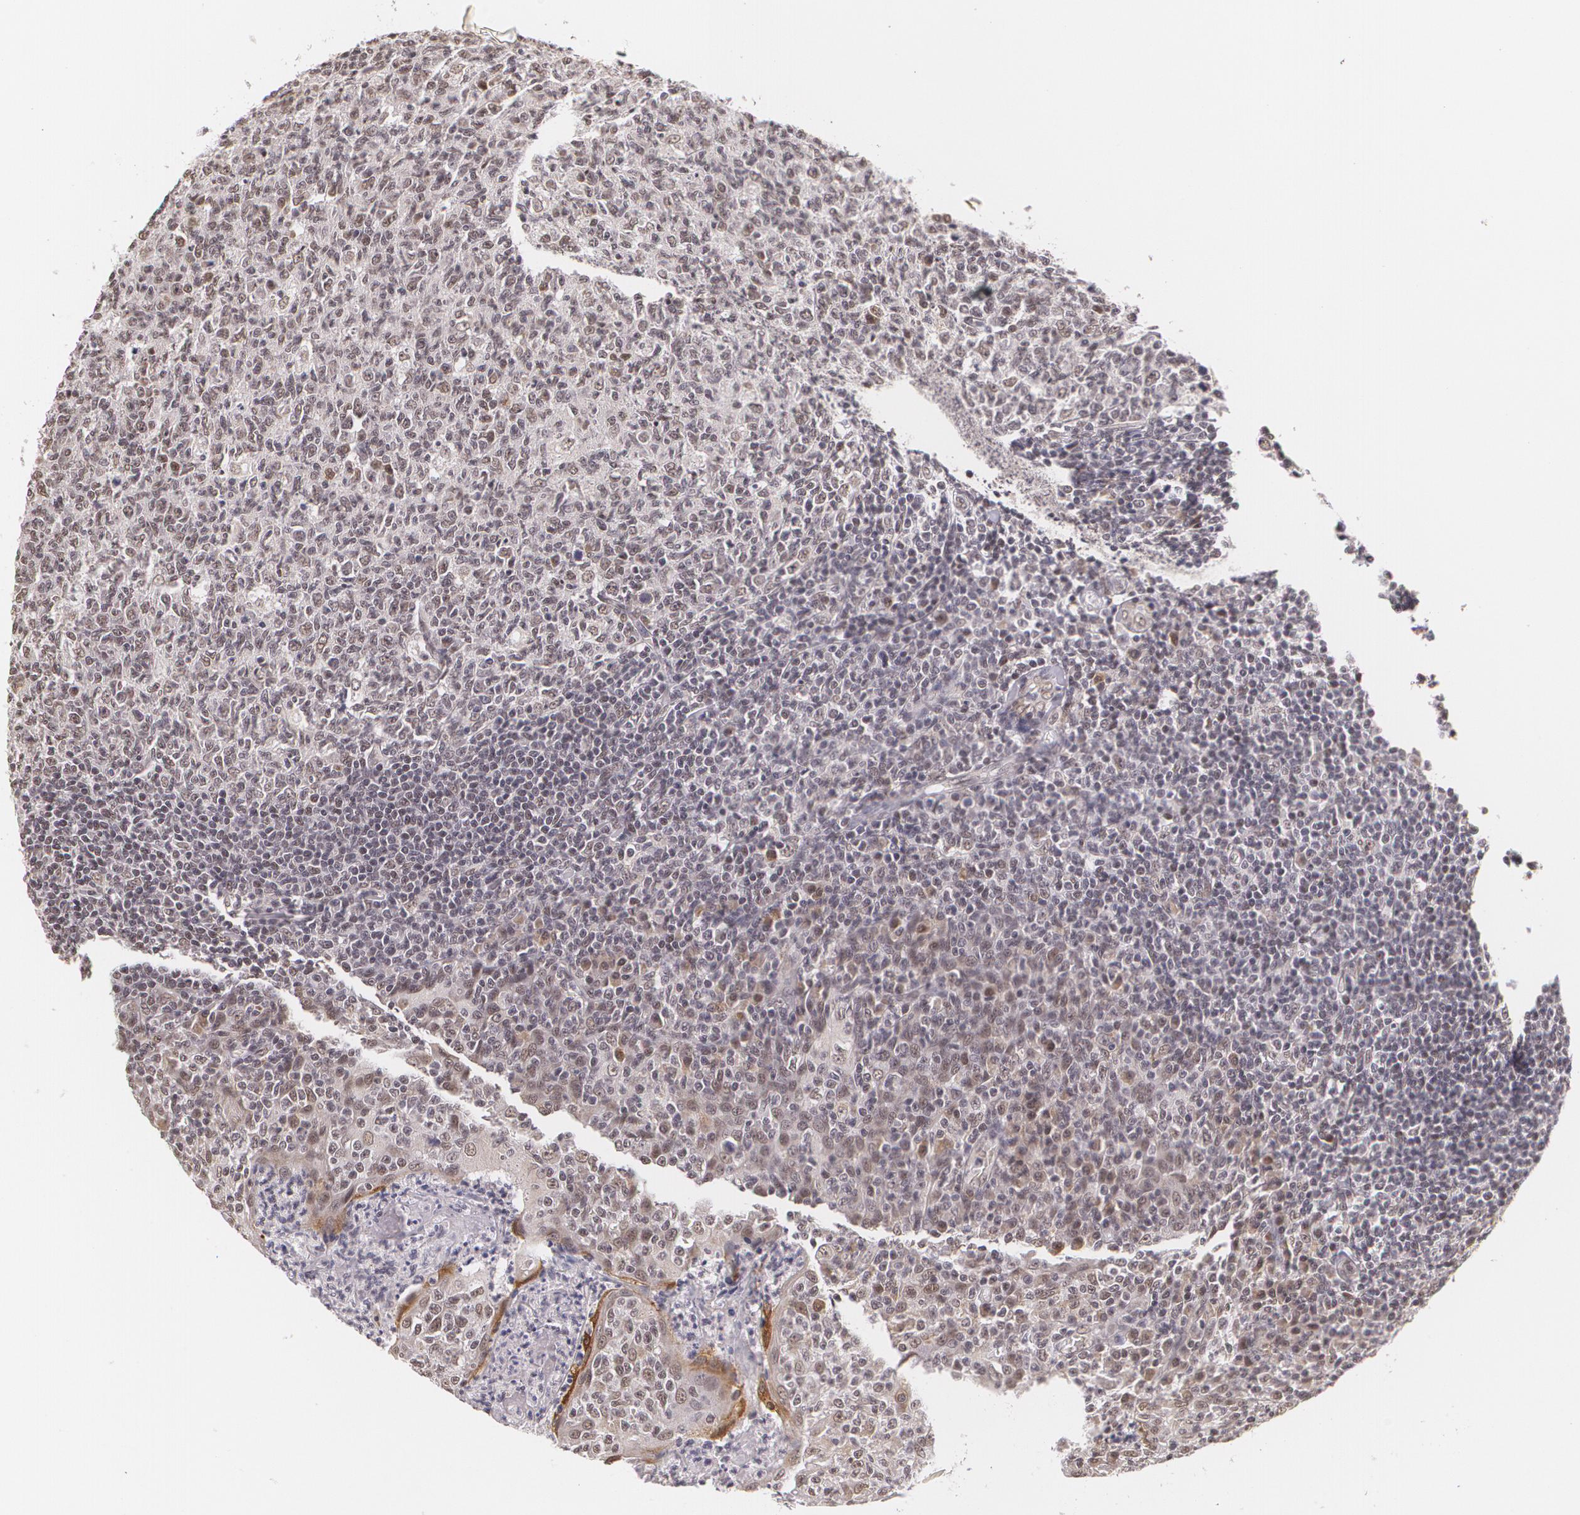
{"staining": {"intensity": "moderate", "quantity": "<25%", "location": "nuclear"}, "tissue": "tonsil", "cell_type": "Germinal center cells", "image_type": "normal", "snomed": [{"axis": "morphology", "description": "Normal tissue, NOS"}, {"axis": "topography", "description": "Tonsil"}], "caption": "An image of human tonsil stained for a protein displays moderate nuclear brown staining in germinal center cells.", "gene": "ALX1", "patient": {"sex": "male", "age": 6}}